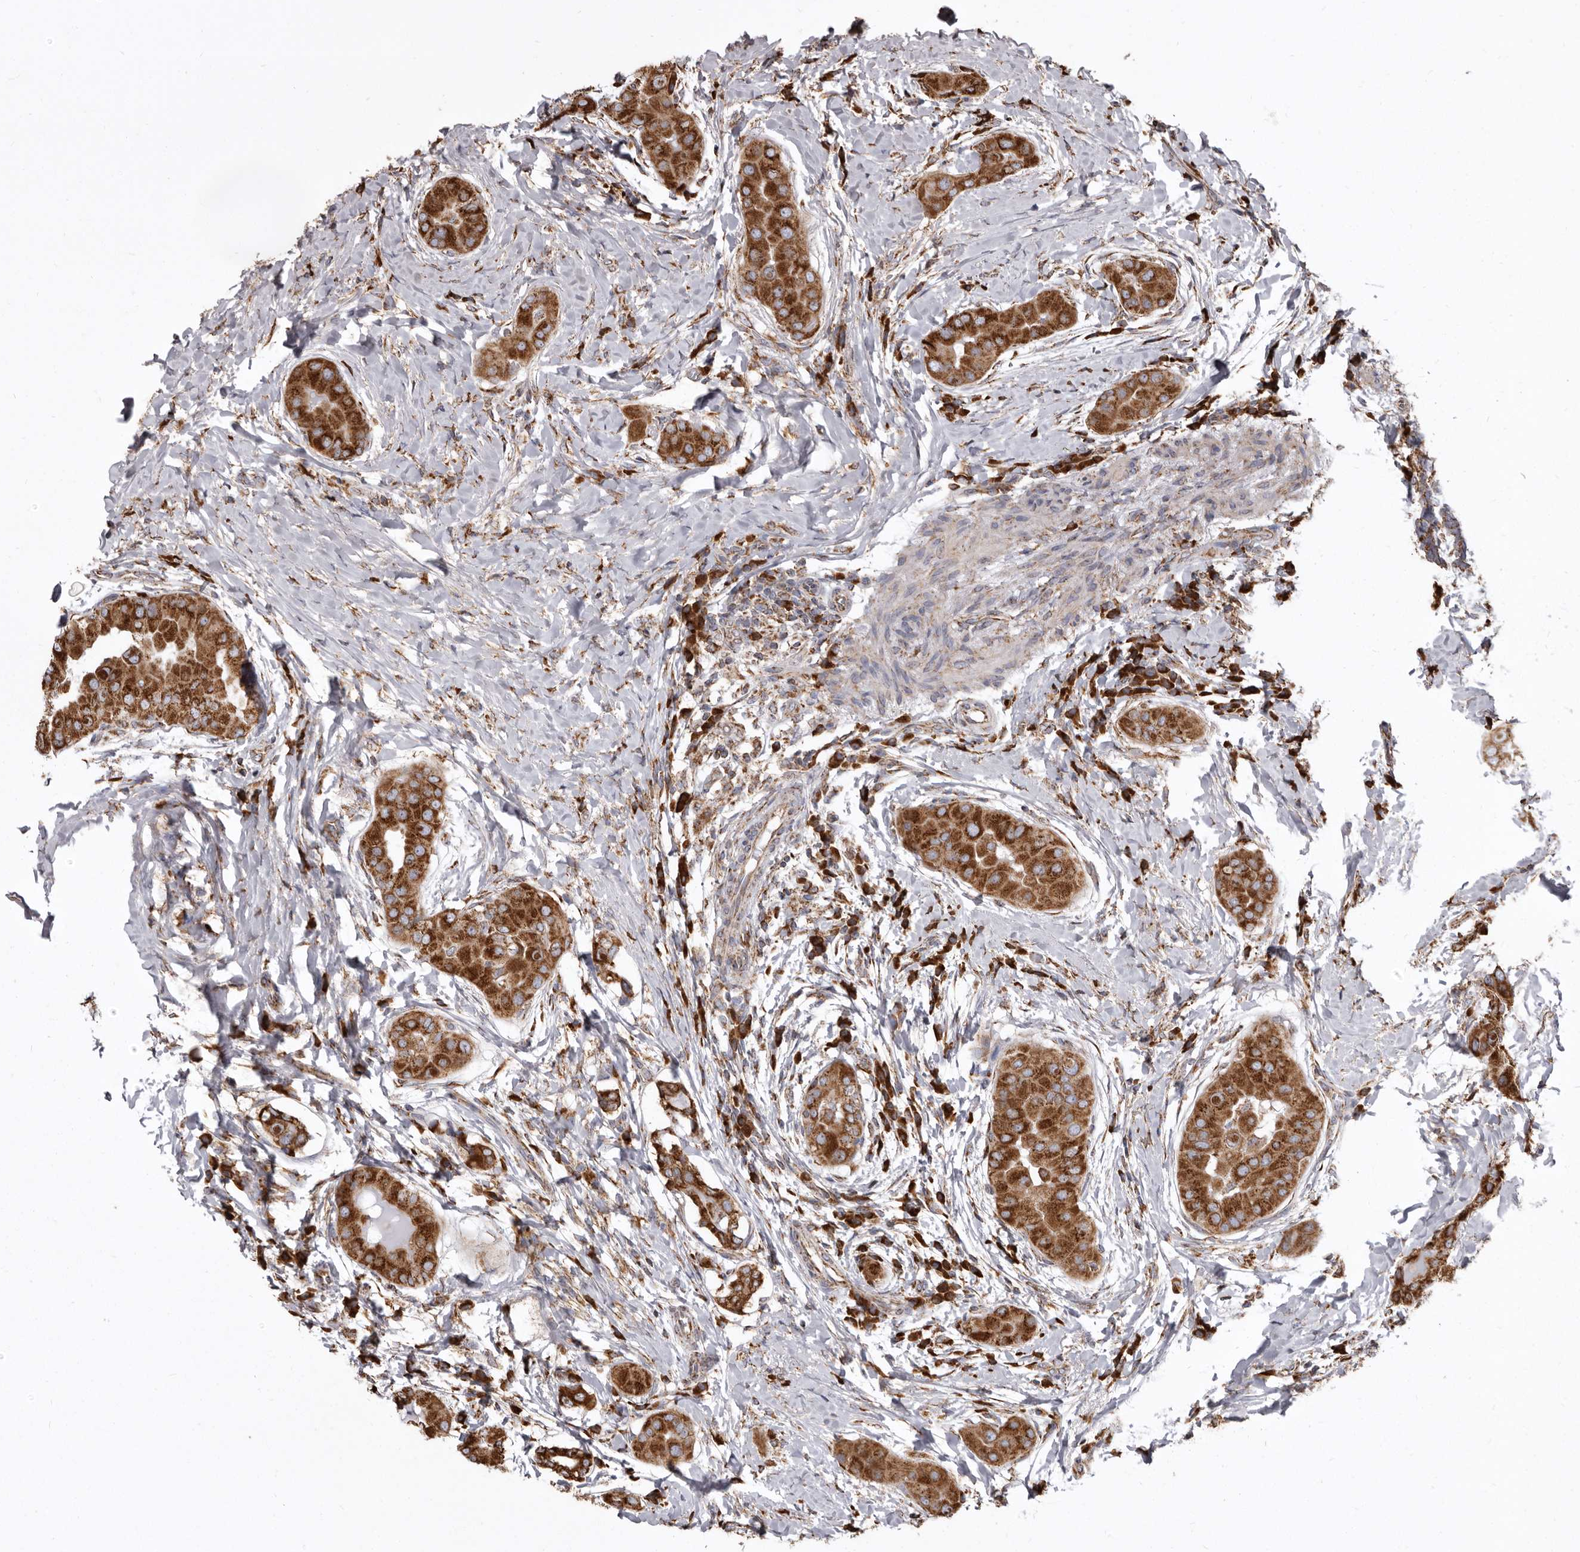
{"staining": {"intensity": "strong", "quantity": ">75%", "location": "cytoplasmic/membranous"}, "tissue": "thyroid cancer", "cell_type": "Tumor cells", "image_type": "cancer", "snomed": [{"axis": "morphology", "description": "Papillary adenocarcinoma, NOS"}, {"axis": "topography", "description": "Thyroid gland"}], "caption": "Tumor cells show high levels of strong cytoplasmic/membranous staining in about >75% of cells in thyroid papillary adenocarcinoma.", "gene": "CDK5RAP3", "patient": {"sex": "male", "age": 33}}